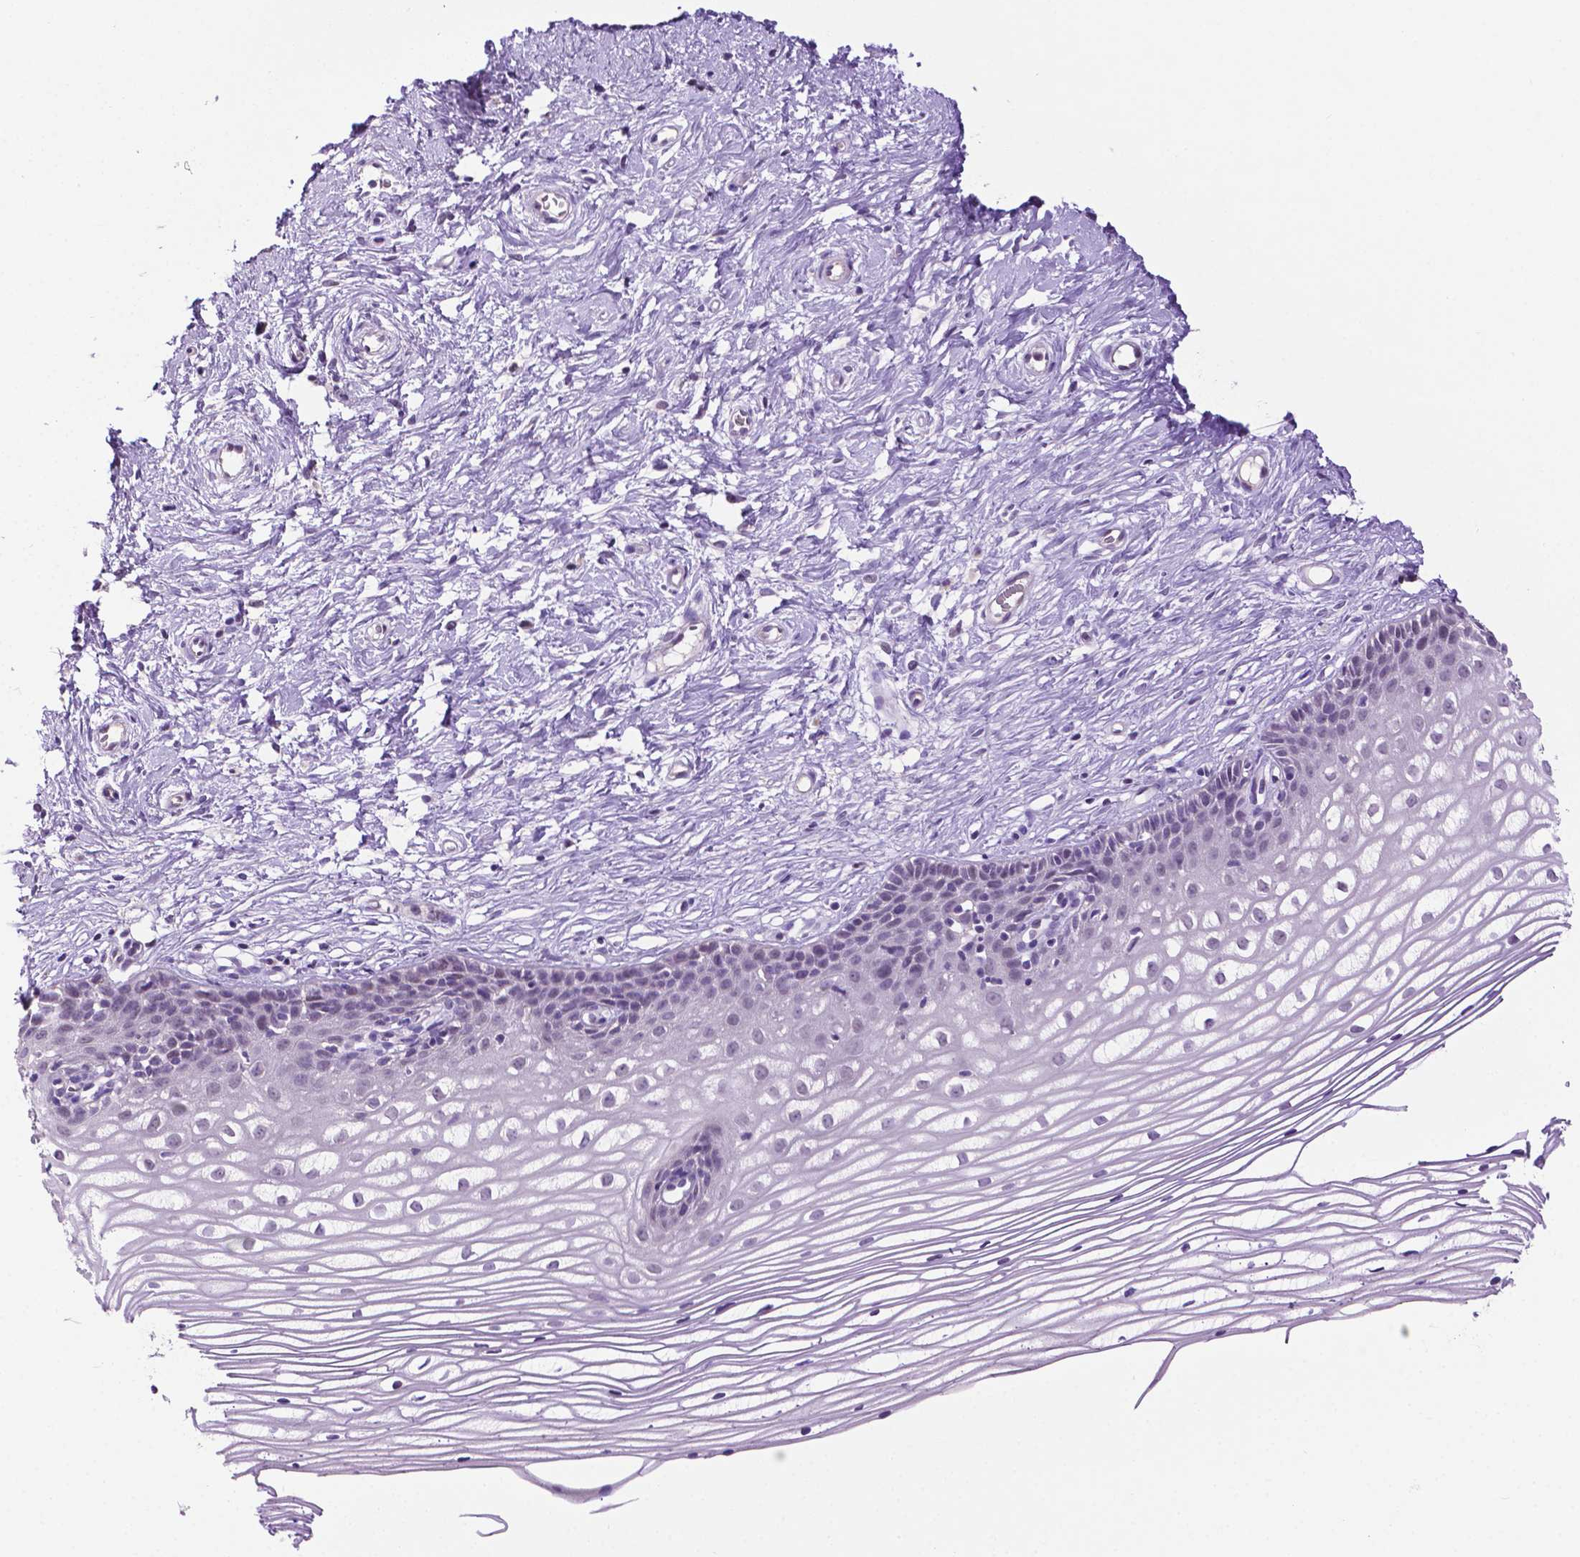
{"staining": {"intensity": "negative", "quantity": "none", "location": "none"}, "tissue": "cervix", "cell_type": "Glandular cells", "image_type": "normal", "snomed": [{"axis": "morphology", "description": "Normal tissue, NOS"}, {"axis": "topography", "description": "Cervix"}], "caption": "High power microscopy micrograph of an IHC micrograph of normal cervix, revealing no significant staining in glandular cells.", "gene": "MMP27", "patient": {"sex": "female", "age": 40}}